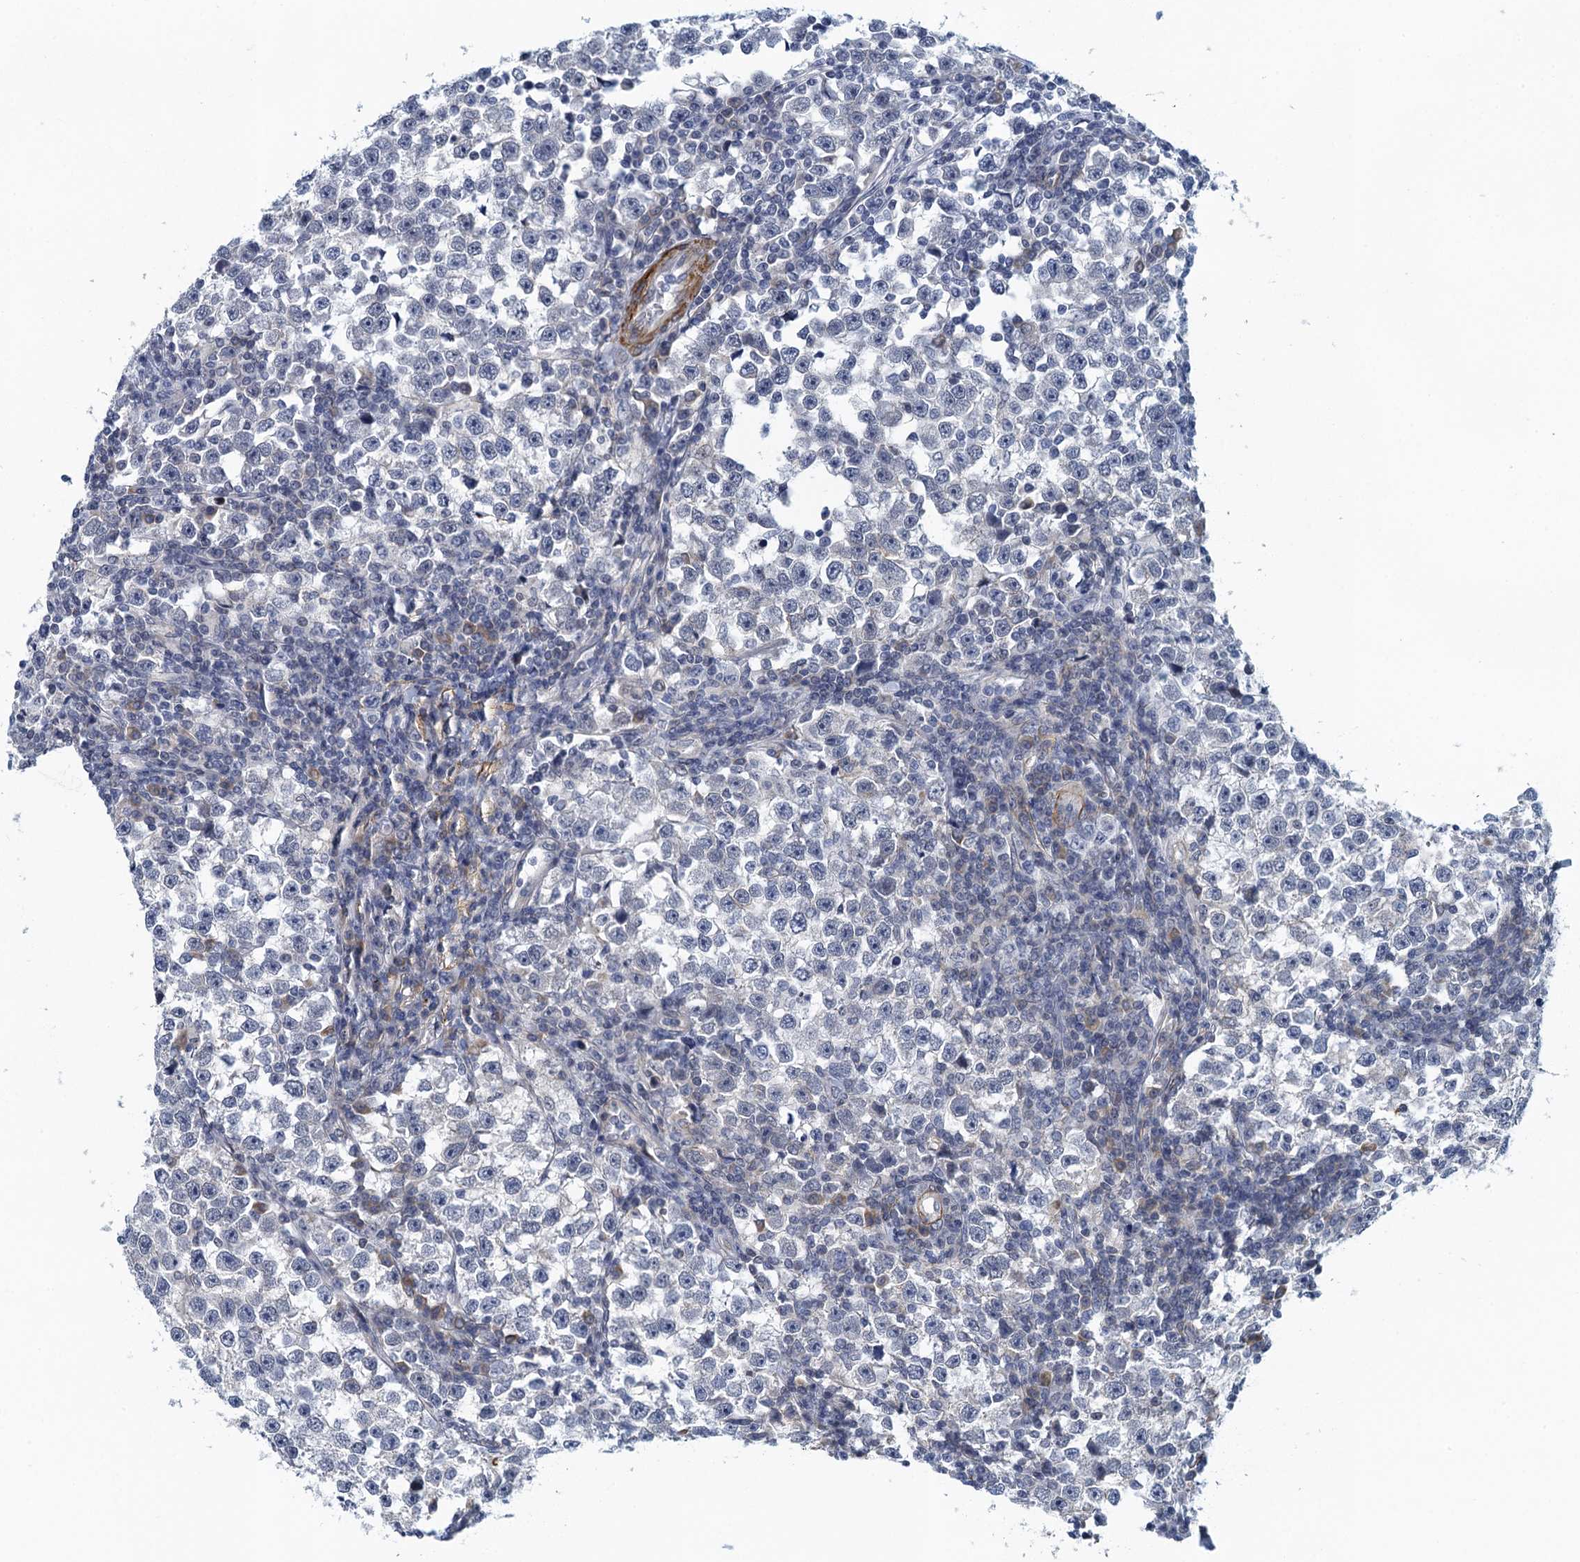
{"staining": {"intensity": "negative", "quantity": "none", "location": "none"}, "tissue": "testis cancer", "cell_type": "Tumor cells", "image_type": "cancer", "snomed": [{"axis": "morphology", "description": "Normal tissue, NOS"}, {"axis": "morphology", "description": "Seminoma, NOS"}, {"axis": "topography", "description": "Testis"}], "caption": "An IHC photomicrograph of testis cancer is shown. There is no staining in tumor cells of testis cancer.", "gene": "ALG2", "patient": {"sex": "male", "age": 43}}